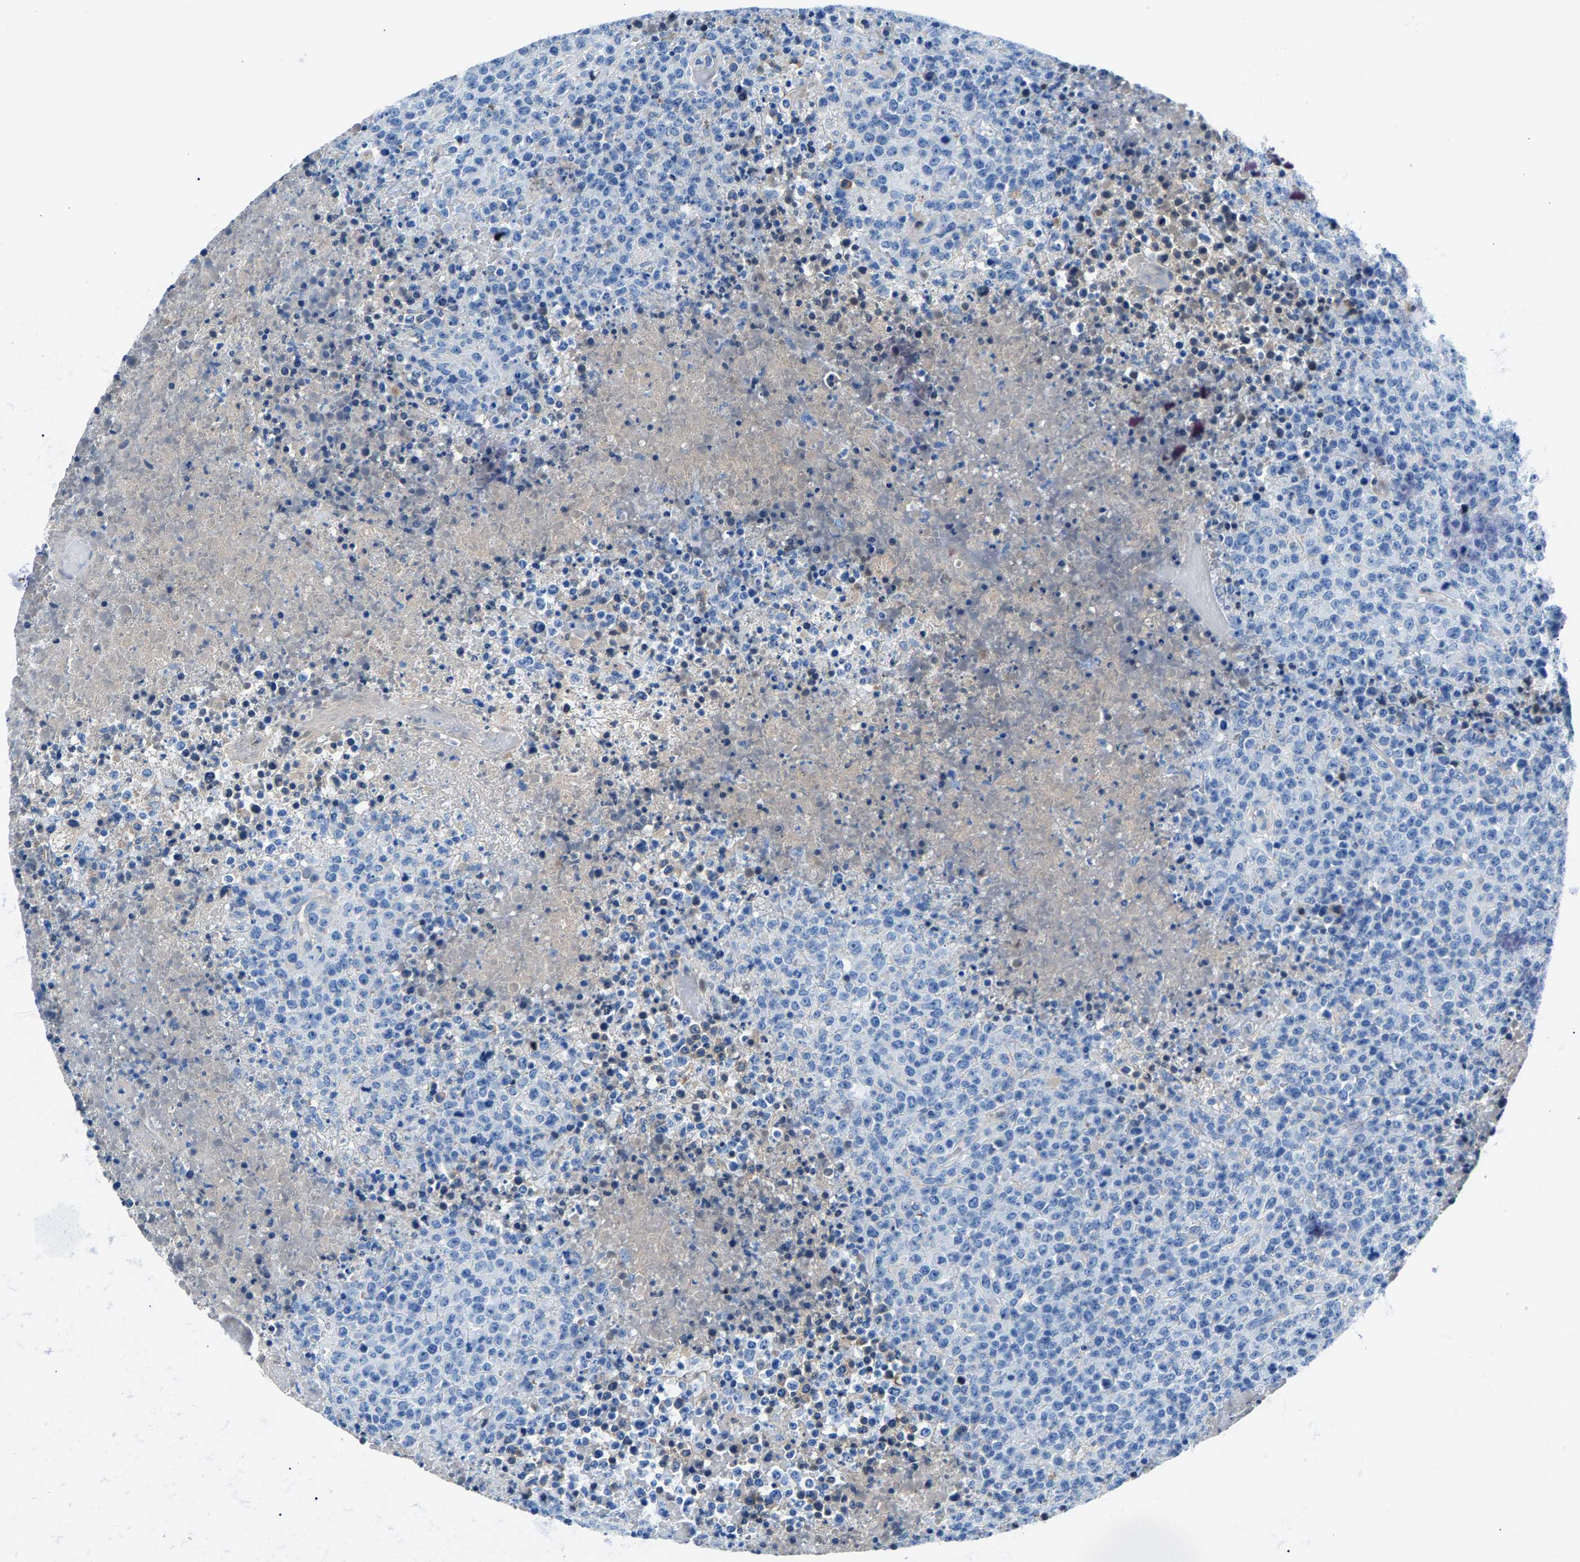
{"staining": {"intensity": "negative", "quantity": "none", "location": "none"}, "tissue": "lymphoma", "cell_type": "Tumor cells", "image_type": "cancer", "snomed": [{"axis": "morphology", "description": "Malignant lymphoma, non-Hodgkin's type, High grade"}, {"axis": "topography", "description": "Lymph node"}], "caption": "This is a photomicrograph of IHC staining of malignant lymphoma, non-Hodgkin's type (high-grade), which shows no expression in tumor cells. (DAB immunohistochemistry (IHC) visualized using brightfield microscopy, high magnification).", "gene": "CPS1", "patient": {"sex": "male", "age": 13}}